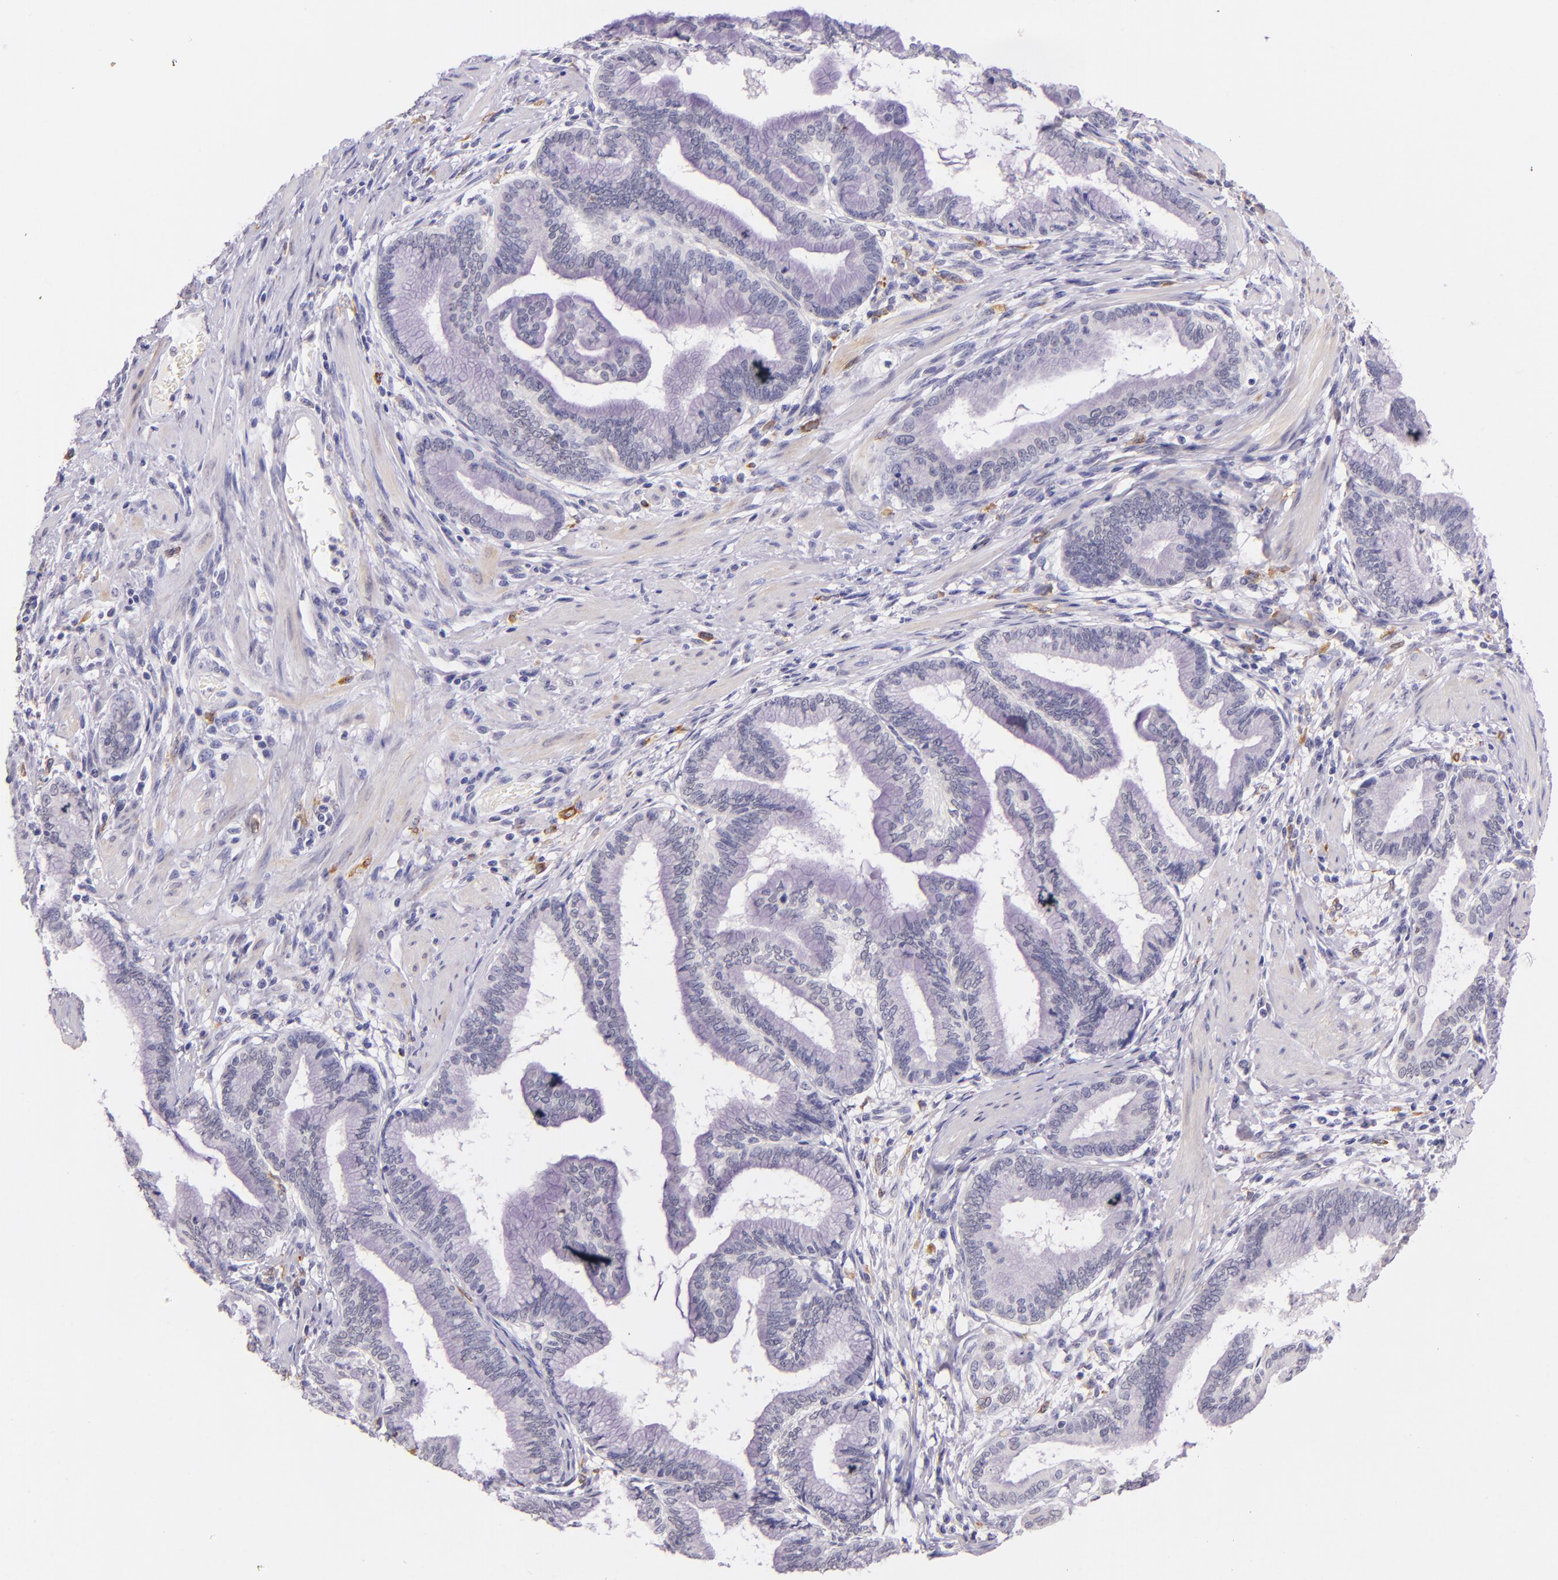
{"staining": {"intensity": "negative", "quantity": "none", "location": "none"}, "tissue": "pancreatic cancer", "cell_type": "Tumor cells", "image_type": "cancer", "snomed": [{"axis": "morphology", "description": "Adenocarcinoma, NOS"}, {"axis": "topography", "description": "Pancreas"}], "caption": "Tumor cells are negative for protein expression in human pancreatic cancer. (Brightfield microscopy of DAB immunohistochemistry (IHC) at high magnification).", "gene": "RTN1", "patient": {"sex": "female", "age": 64}}